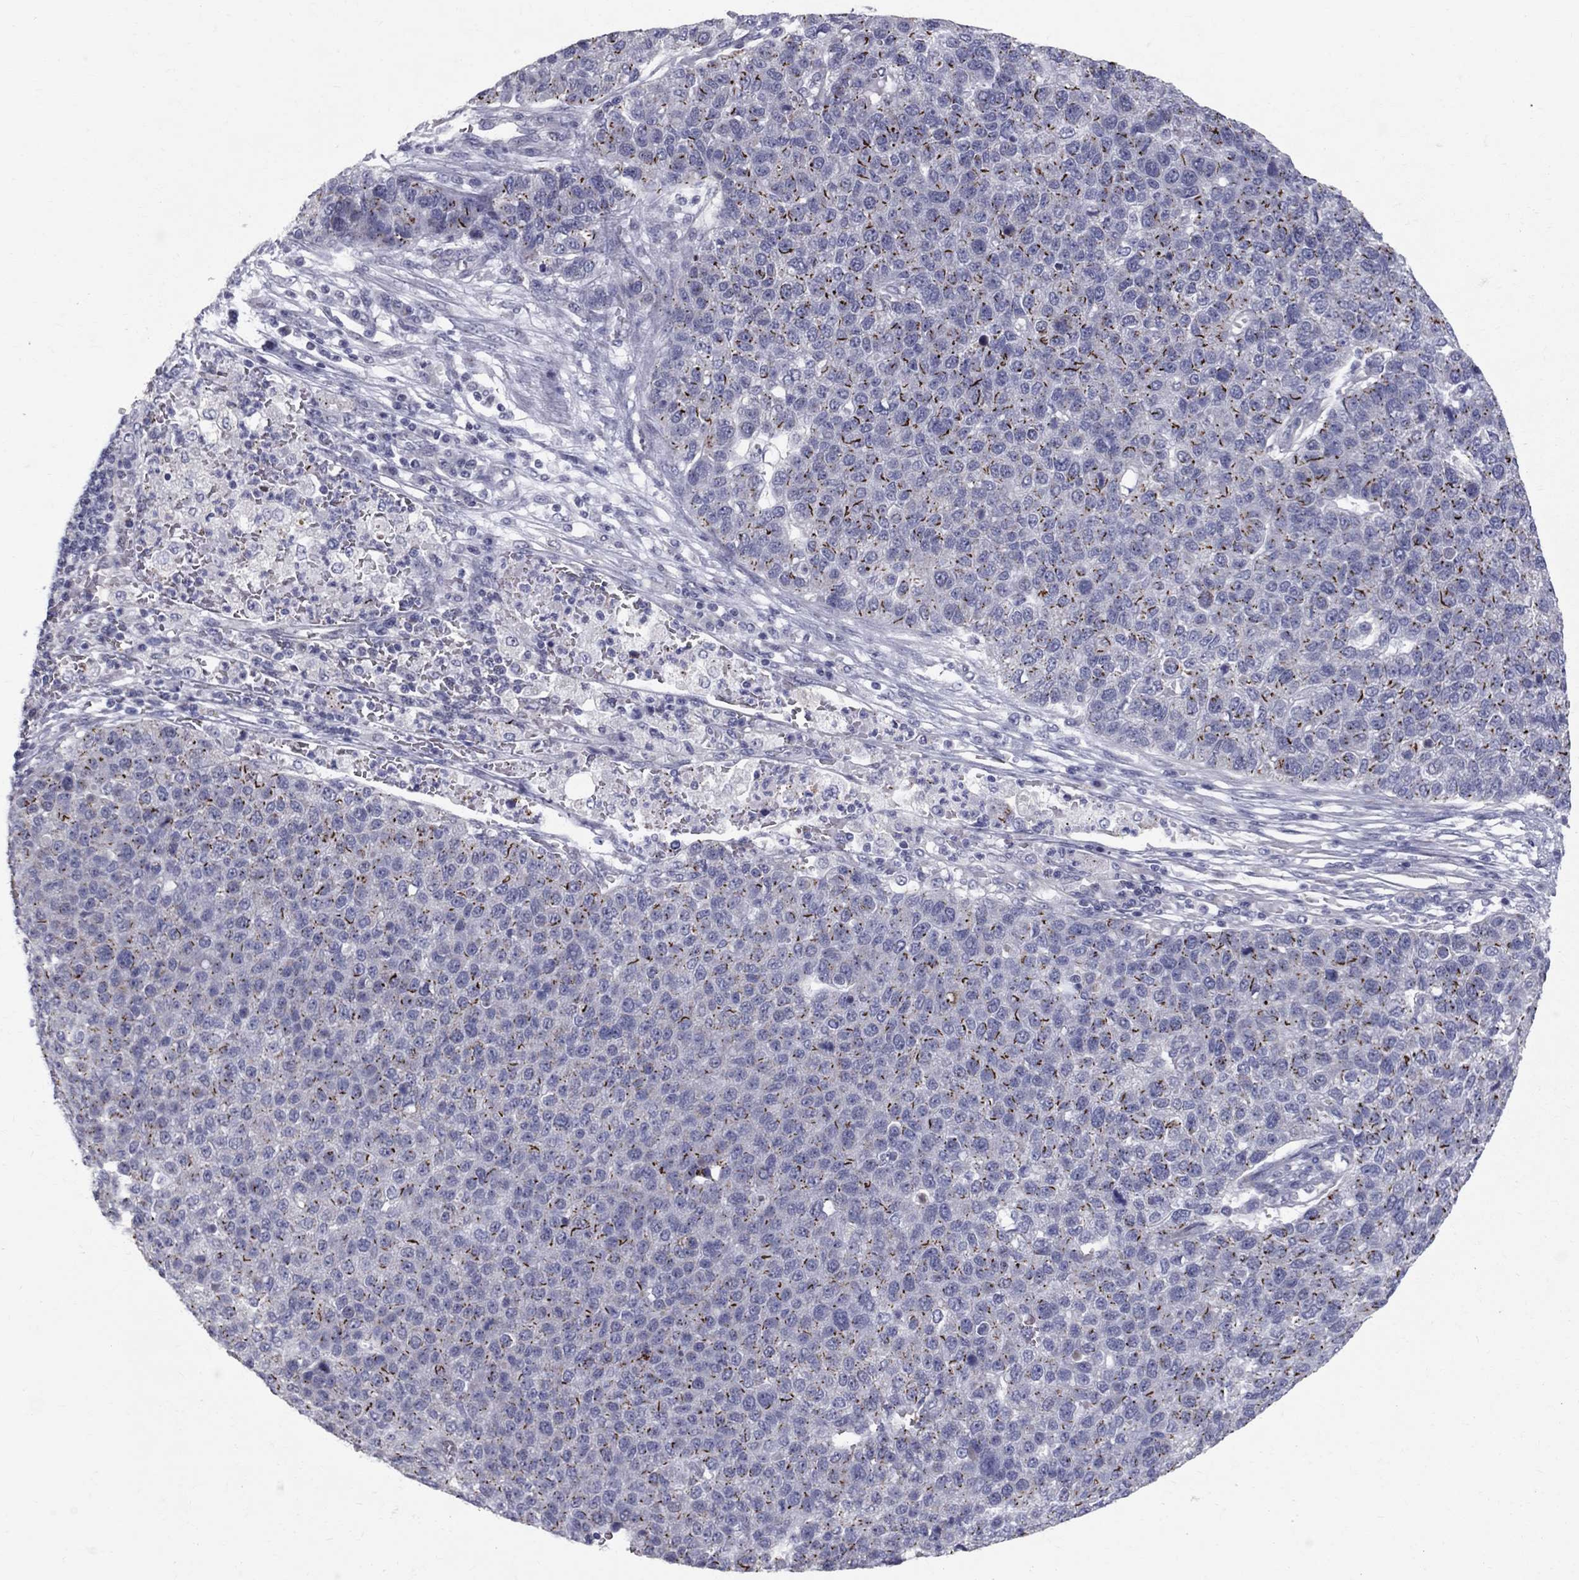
{"staining": {"intensity": "strong", "quantity": "25%-75%", "location": "cytoplasmic/membranous"}, "tissue": "pancreatic cancer", "cell_type": "Tumor cells", "image_type": "cancer", "snomed": [{"axis": "morphology", "description": "Adenocarcinoma, NOS"}, {"axis": "topography", "description": "Pancreas"}], "caption": "Immunohistochemical staining of pancreatic adenocarcinoma shows high levels of strong cytoplasmic/membranous protein expression in about 25%-75% of tumor cells.", "gene": "CLIC6", "patient": {"sex": "female", "age": 61}}